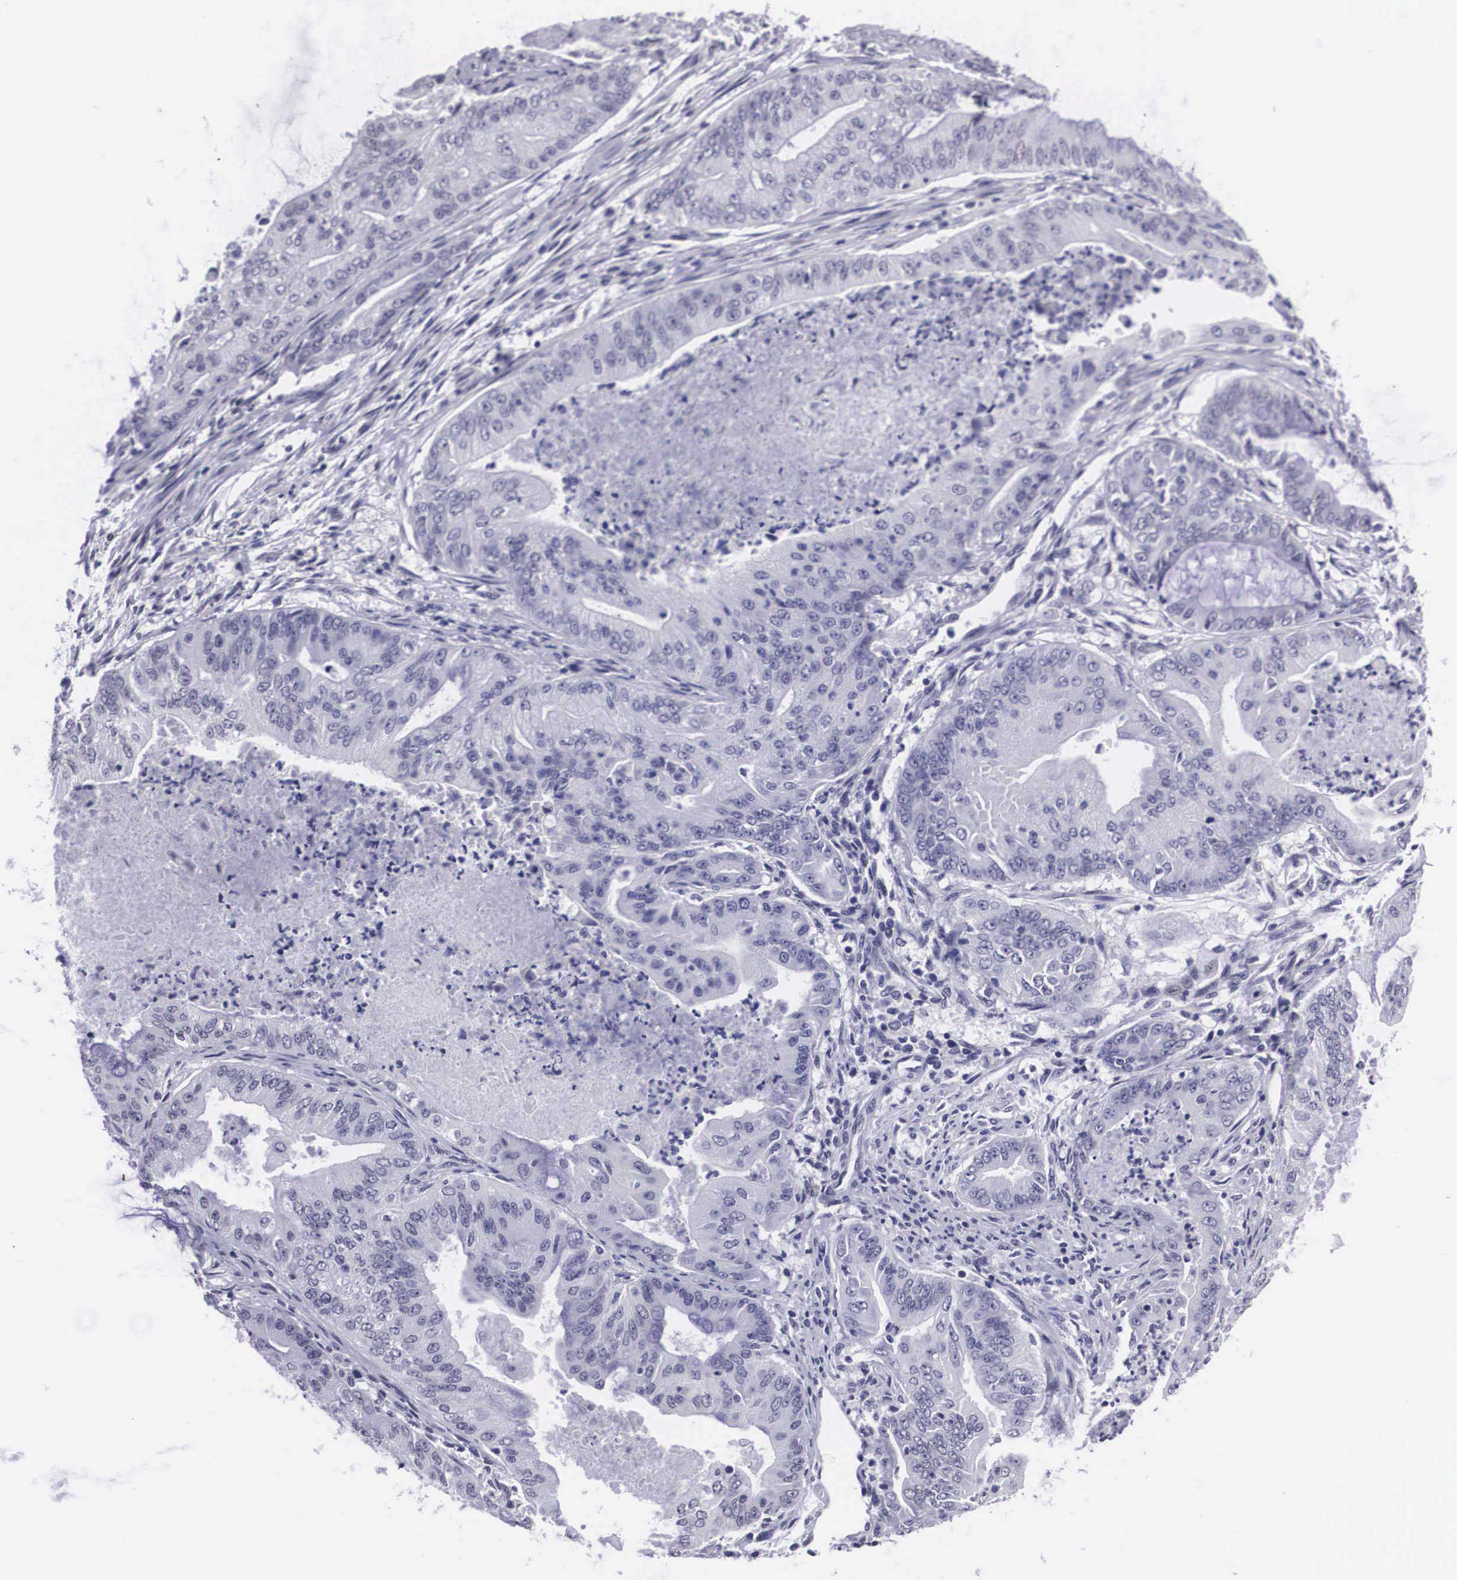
{"staining": {"intensity": "negative", "quantity": "none", "location": "none"}, "tissue": "endometrial cancer", "cell_type": "Tumor cells", "image_type": "cancer", "snomed": [{"axis": "morphology", "description": "Adenocarcinoma, NOS"}, {"axis": "topography", "description": "Endometrium"}], "caption": "The micrograph shows no staining of tumor cells in endometrial cancer (adenocarcinoma). (Immunohistochemistry, brightfield microscopy, high magnification).", "gene": "C22orf31", "patient": {"sex": "female", "age": 63}}